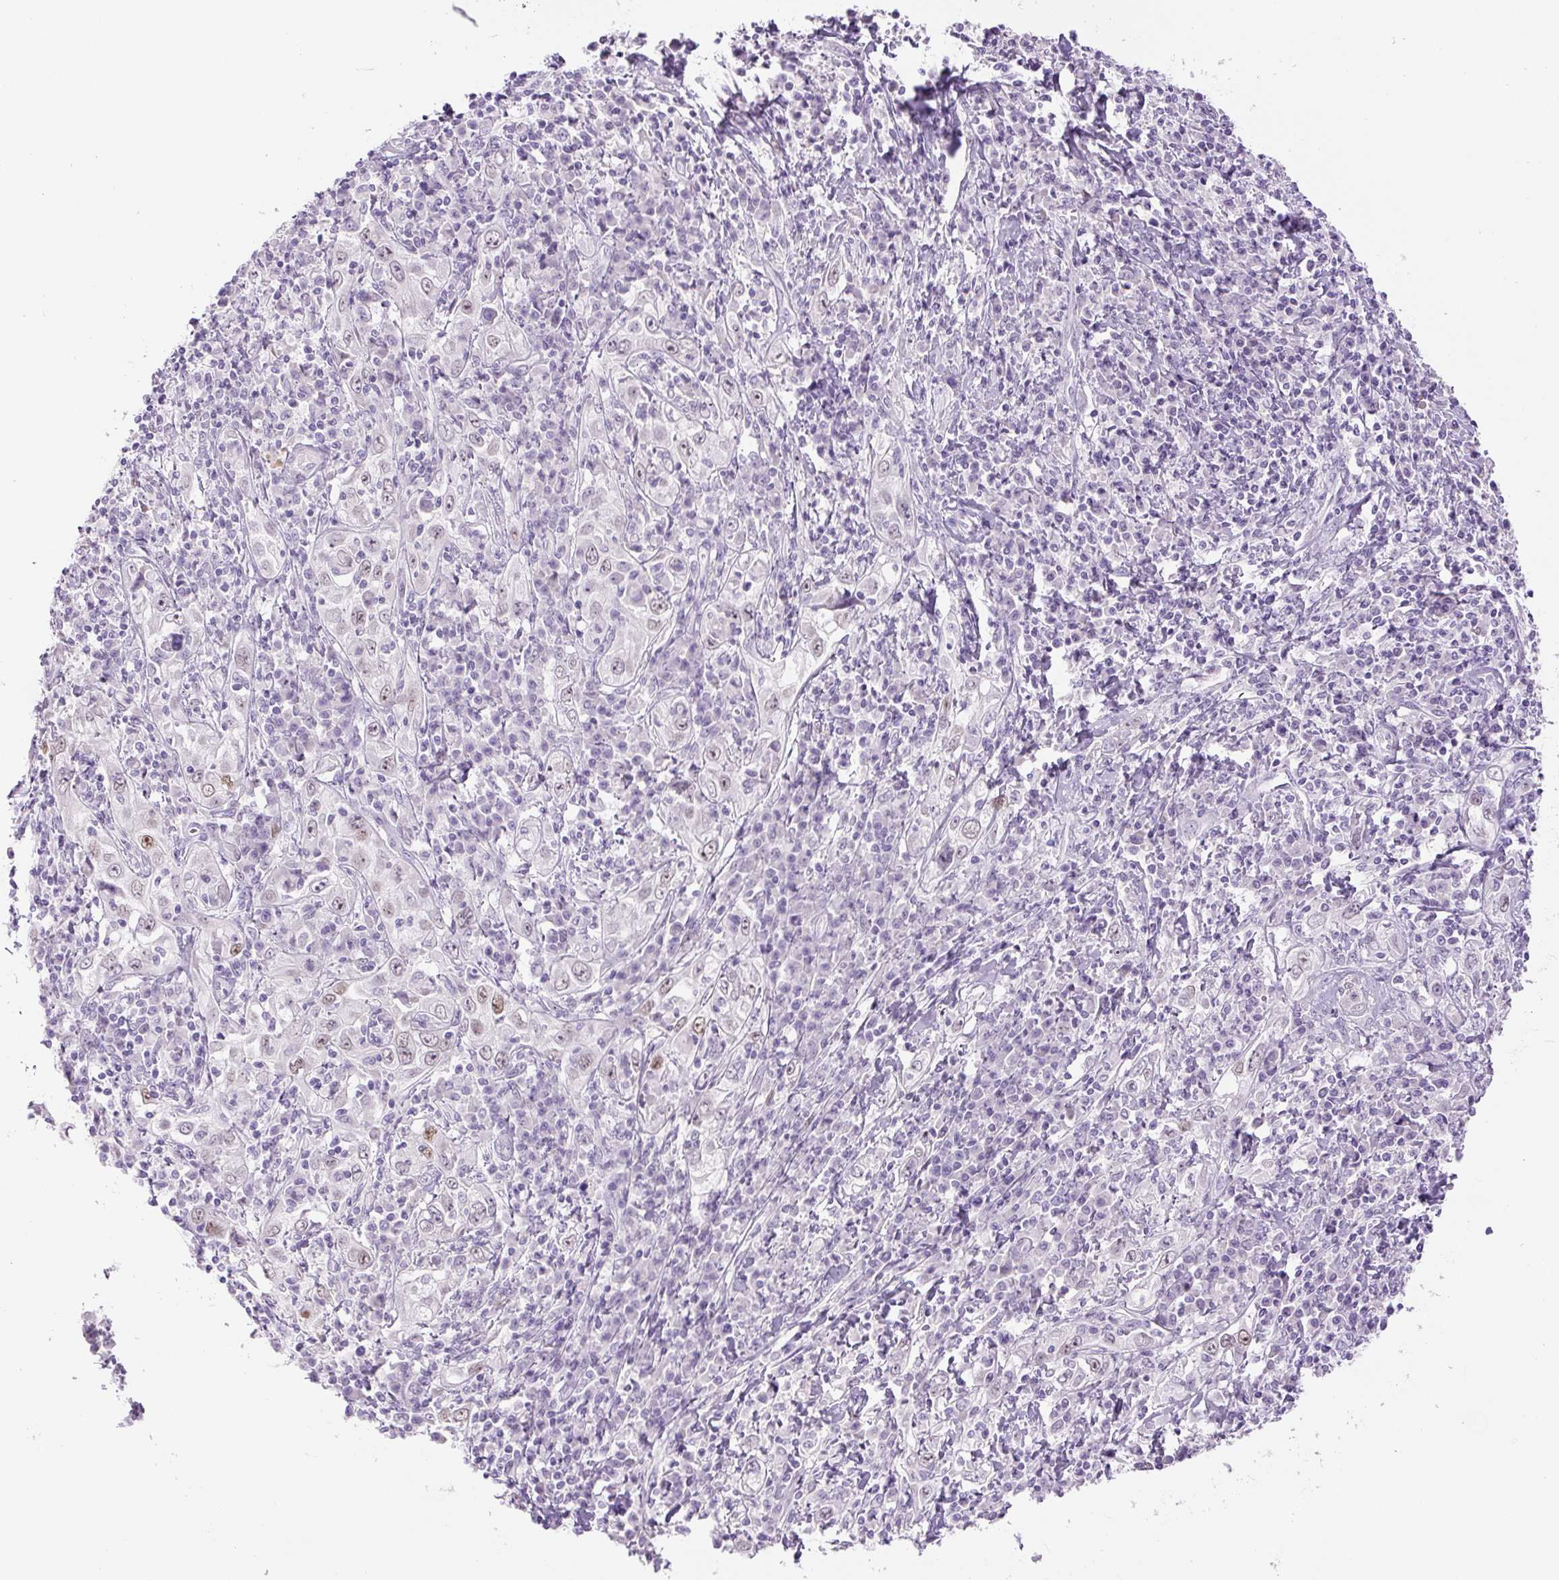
{"staining": {"intensity": "moderate", "quantity": "<25%", "location": "nuclear"}, "tissue": "cervical cancer", "cell_type": "Tumor cells", "image_type": "cancer", "snomed": [{"axis": "morphology", "description": "Squamous cell carcinoma, NOS"}, {"axis": "topography", "description": "Cervix"}], "caption": "A low amount of moderate nuclear positivity is appreciated in approximately <25% of tumor cells in cervical cancer tissue.", "gene": "SIX1", "patient": {"sex": "female", "age": 46}}